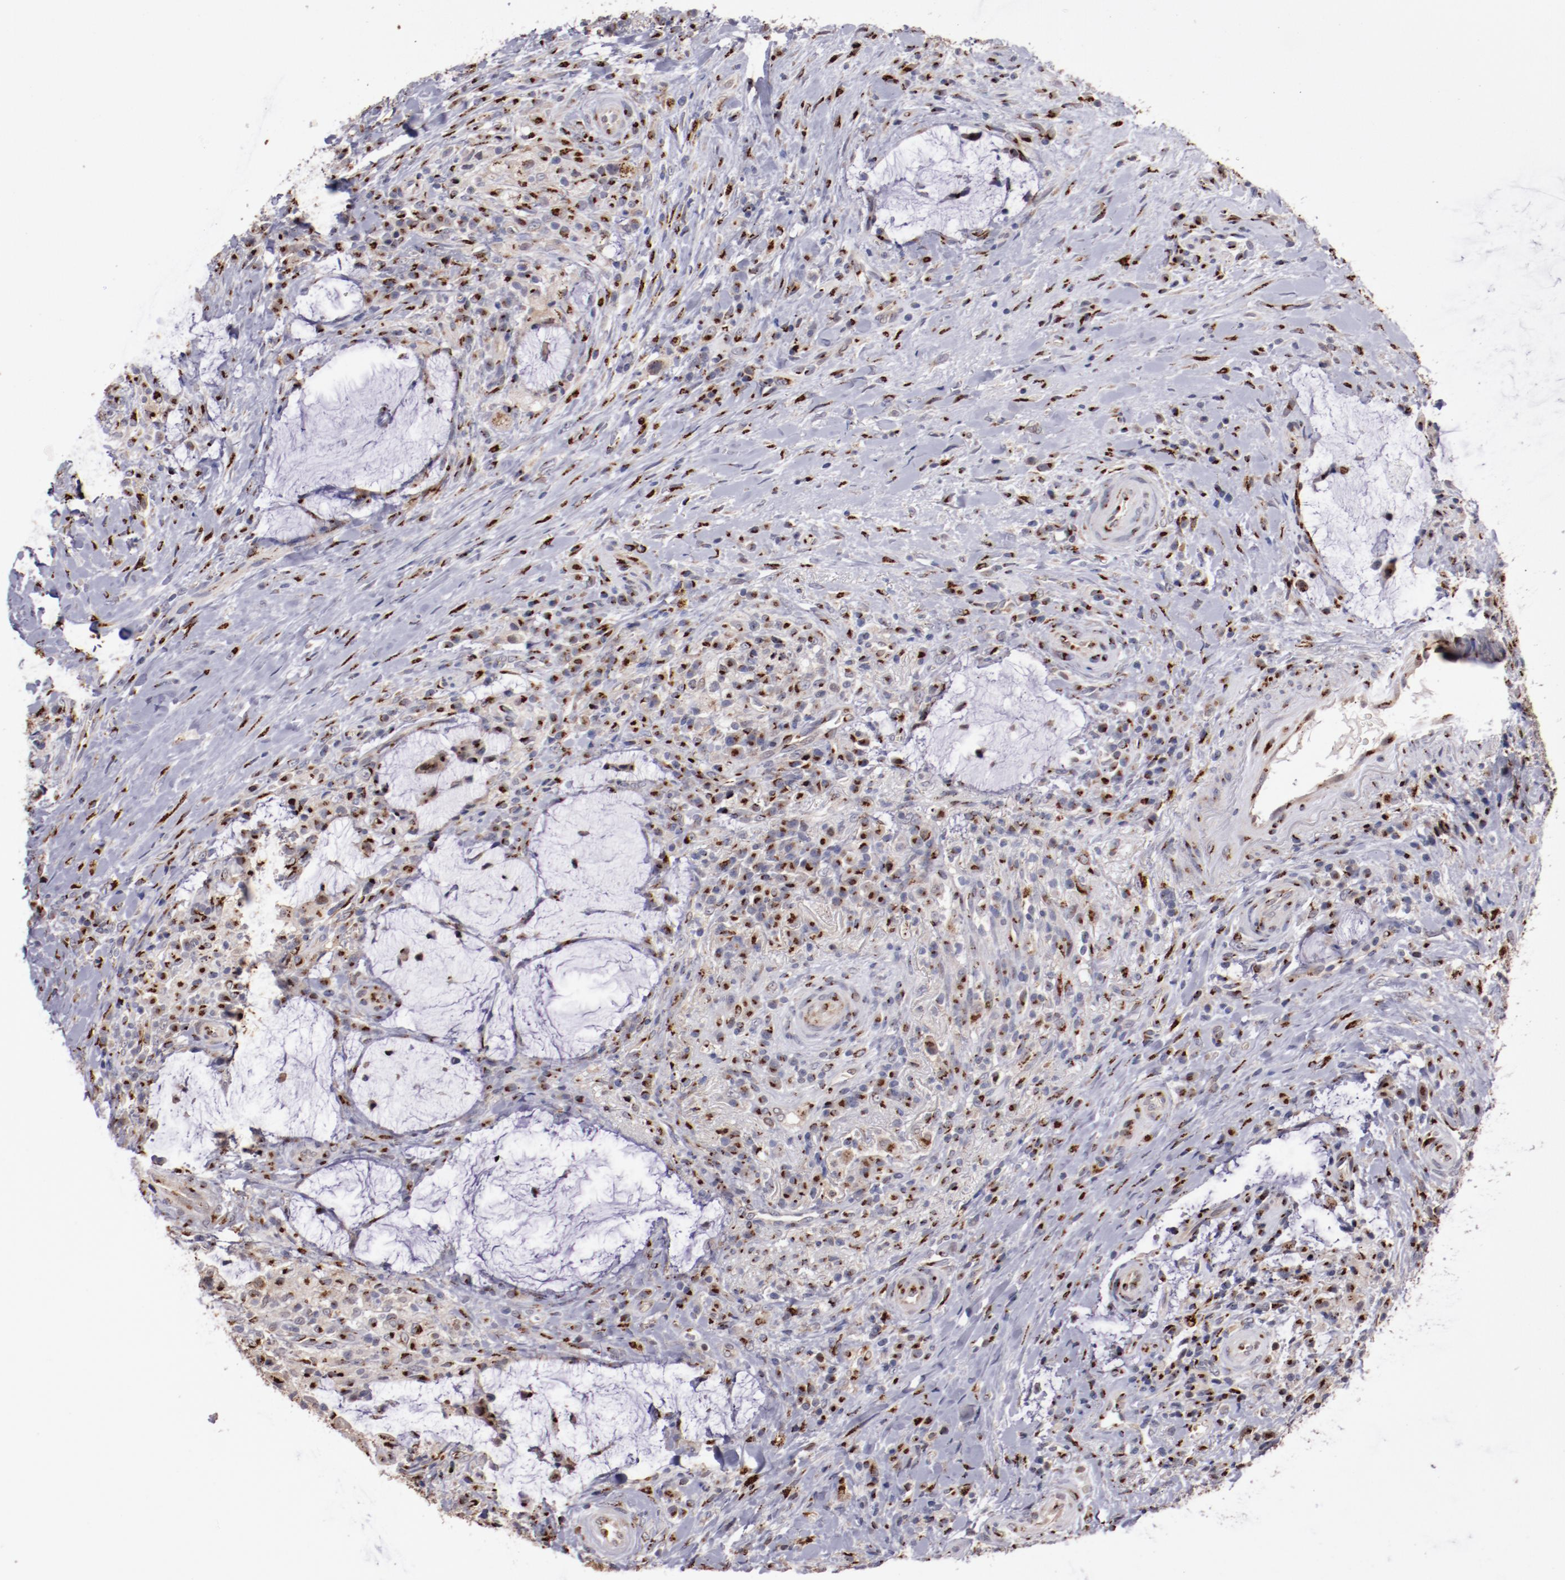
{"staining": {"intensity": "strong", "quantity": ">75%", "location": "cytoplasmic/membranous"}, "tissue": "colorectal cancer", "cell_type": "Tumor cells", "image_type": "cancer", "snomed": [{"axis": "morphology", "description": "Adenocarcinoma, NOS"}, {"axis": "topography", "description": "Rectum"}], "caption": "Colorectal cancer (adenocarcinoma) stained with a protein marker reveals strong staining in tumor cells.", "gene": "GOLIM4", "patient": {"sex": "female", "age": 71}}